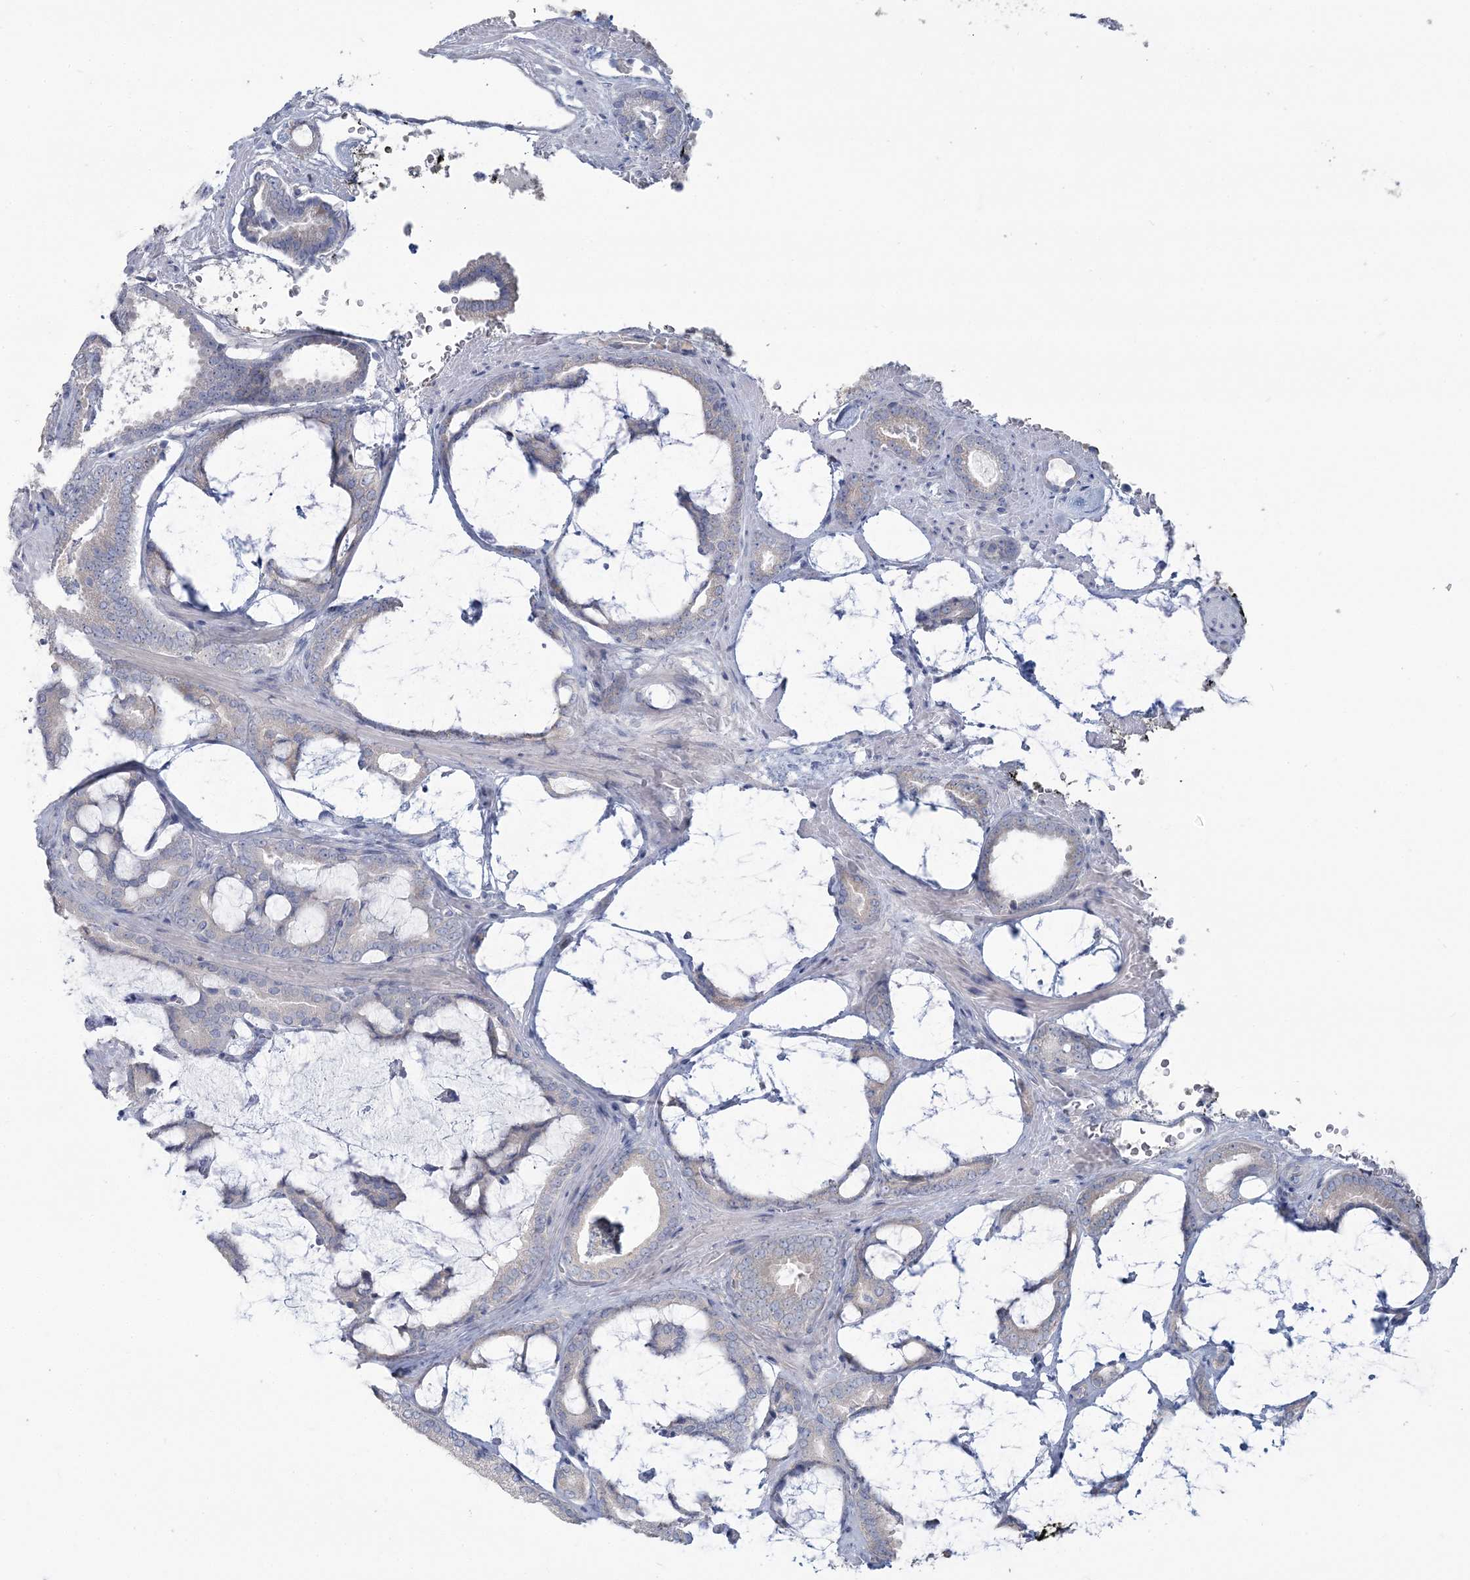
{"staining": {"intensity": "negative", "quantity": "none", "location": "none"}, "tissue": "prostate cancer", "cell_type": "Tumor cells", "image_type": "cancer", "snomed": [{"axis": "morphology", "description": "Adenocarcinoma, Low grade"}, {"axis": "topography", "description": "Prostate"}], "caption": "This is an immunohistochemistry (IHC) micrograph of low-grade adenocarcinoma (prostate). There is no expression in tumor cells.", "gene": "CMBL", "patient": {"sex": "male", "age": 71}}